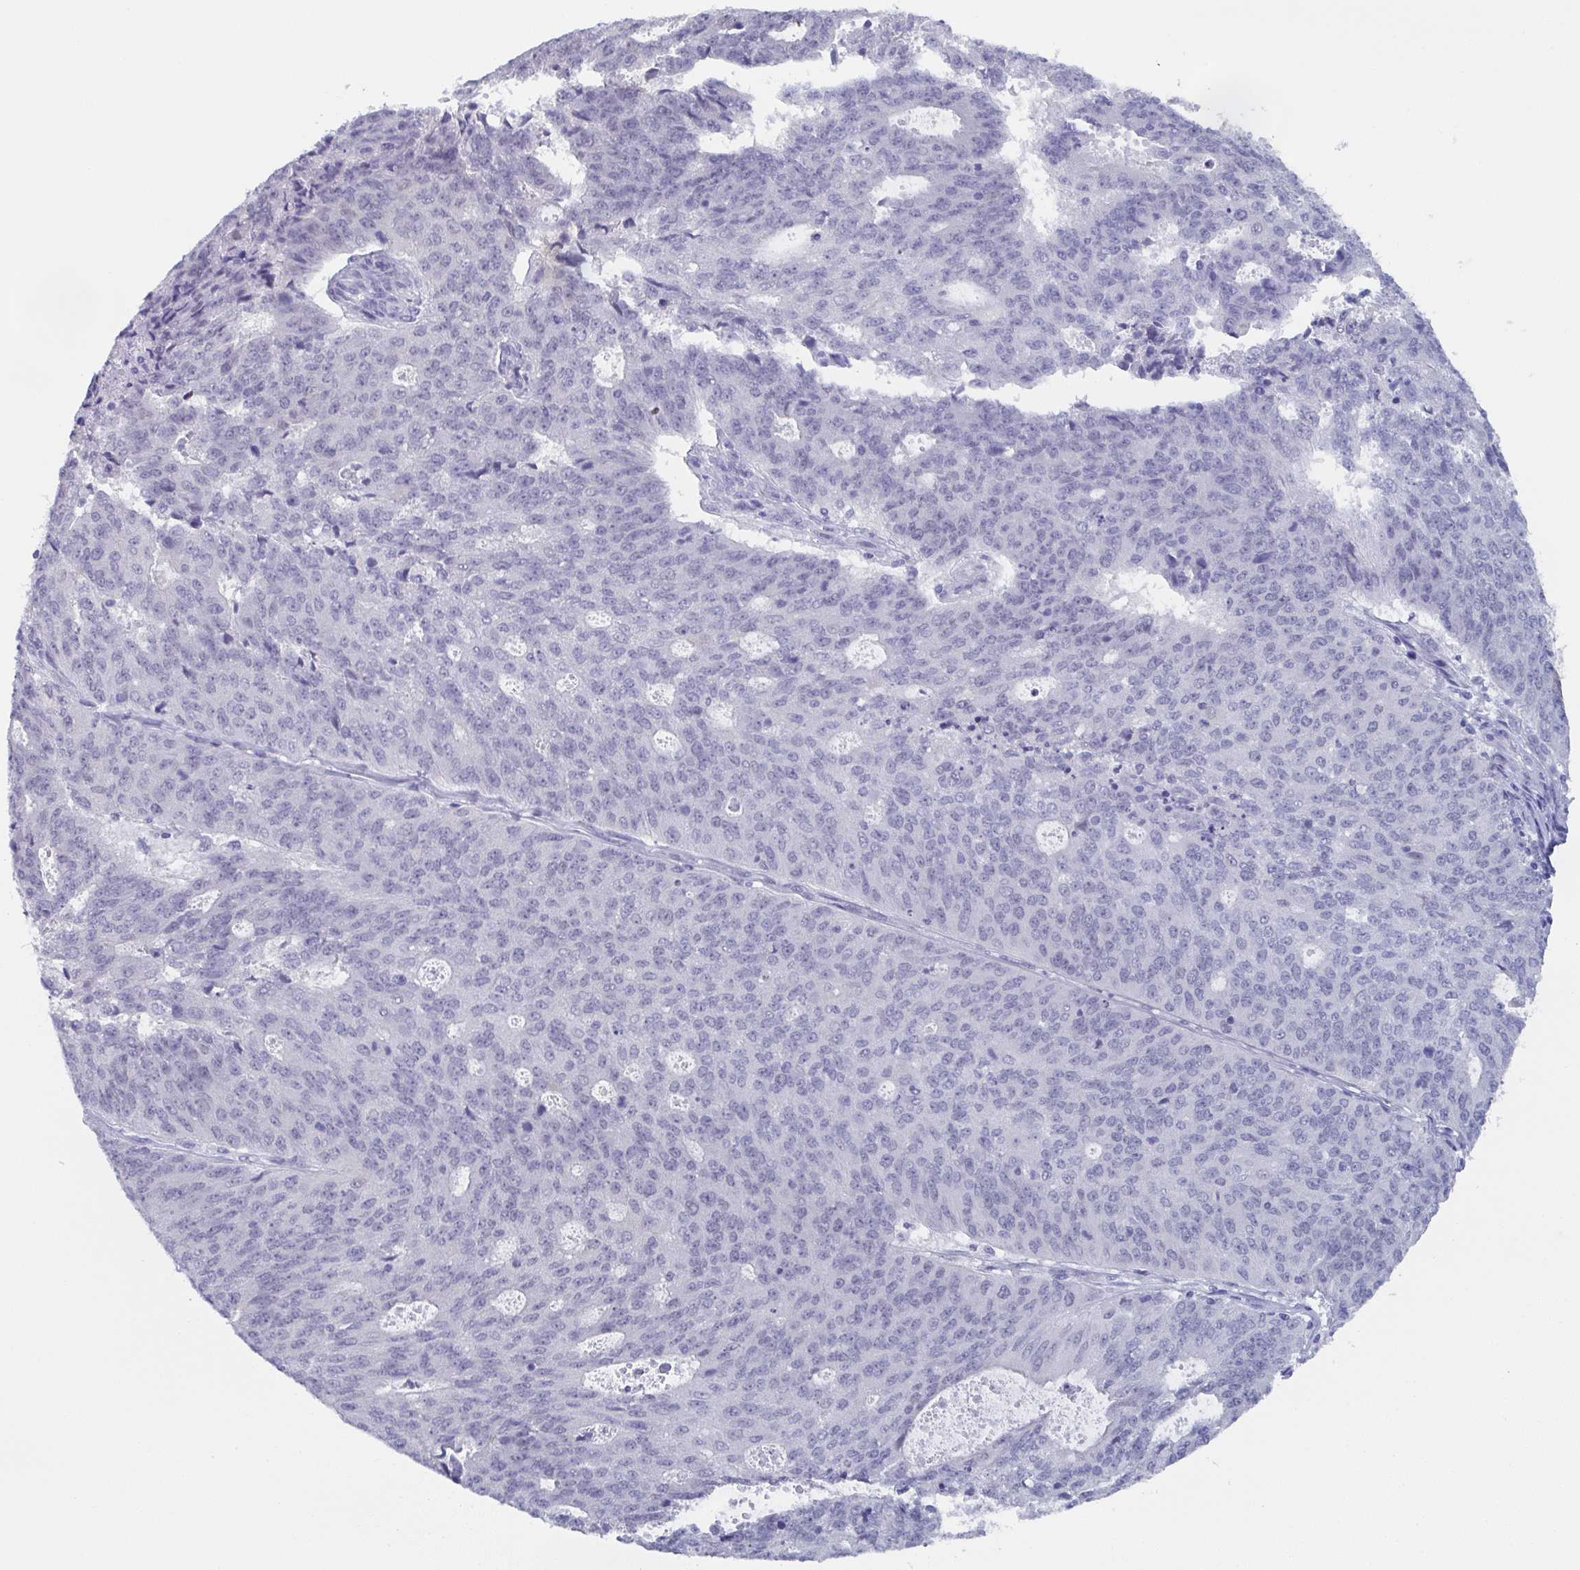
{"staining": {"intensity": "negative", "quantity": "none", "location": "none"}, "tissue": "endometrial cancer", "cell_type": "Tumor cells", "image_type": "cancer", "snomed": [{"axis": "morphology", "description": "Adenocarcinoma, NOS"}, {"axis": "topography", "description": "Endometrium"}], "caption": "Immunohistochemistry (IHC) of human endometrial cancer (adenocarcinoma) displays no staining in tumor cells.", "gene": "DYDC2", "patient": {"sex": "female", "age": 82}}